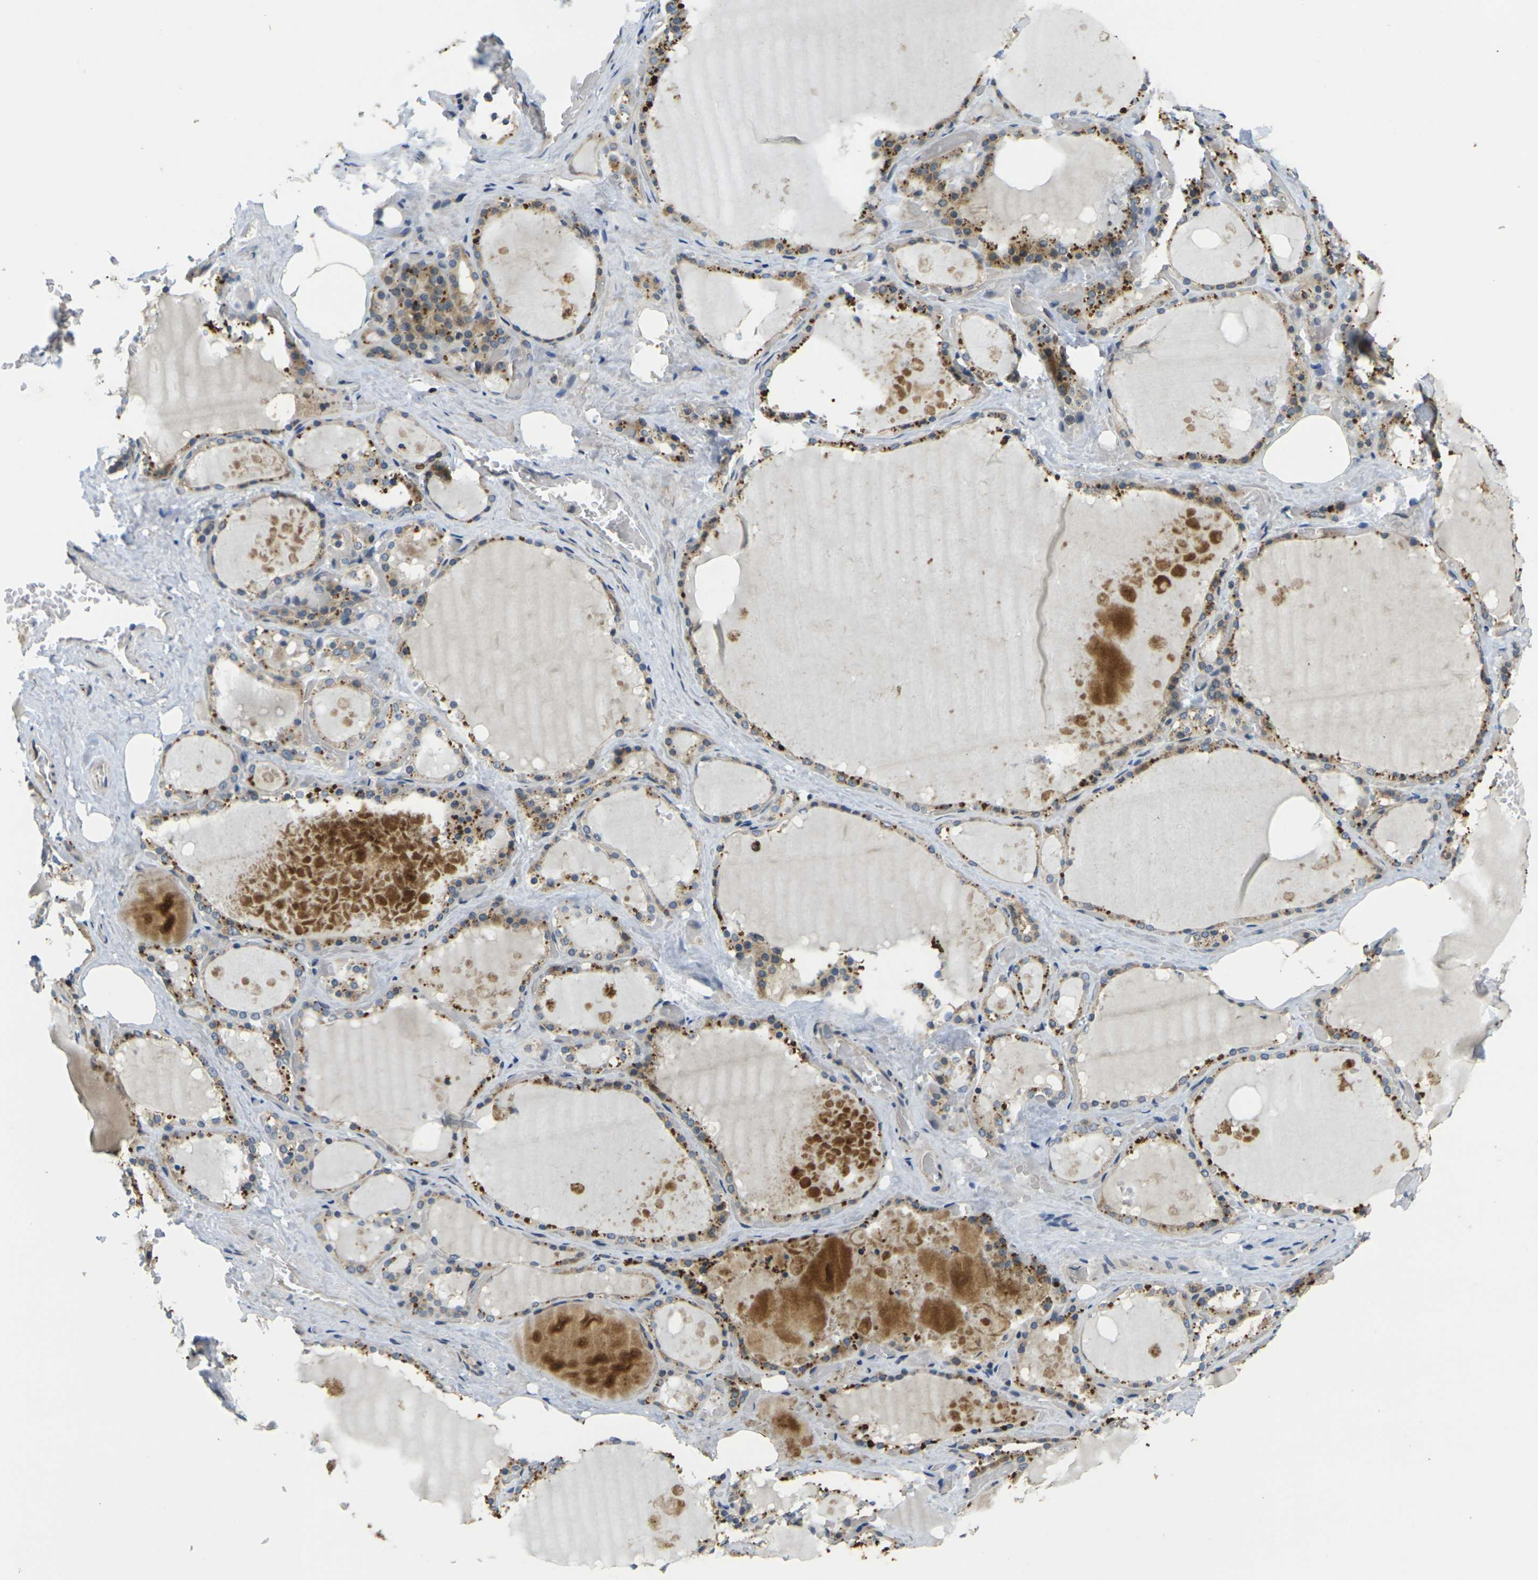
{"staining": {"intensity": "moderate", "quantity": ">75%", "location": "cytoplasmic/membranous"}, "tissue": "thyroid gland", "cell_type": "Glandular cells", "image_type": "normal", "snomed": [{"axis": "morphology", "description": "Normal tissue, NOS"}, {"axis": "topography", "description": "Thyroid gland"}], "caption": "The histopathology image reveals immunohistochemical staining of benign thyroid gland. There is moderate cytoplasmic/membranous expression is present in approximately >75% of glandular cells.", "gene": "MINAR2", "patient": {"sex": "male", "age": 61}}